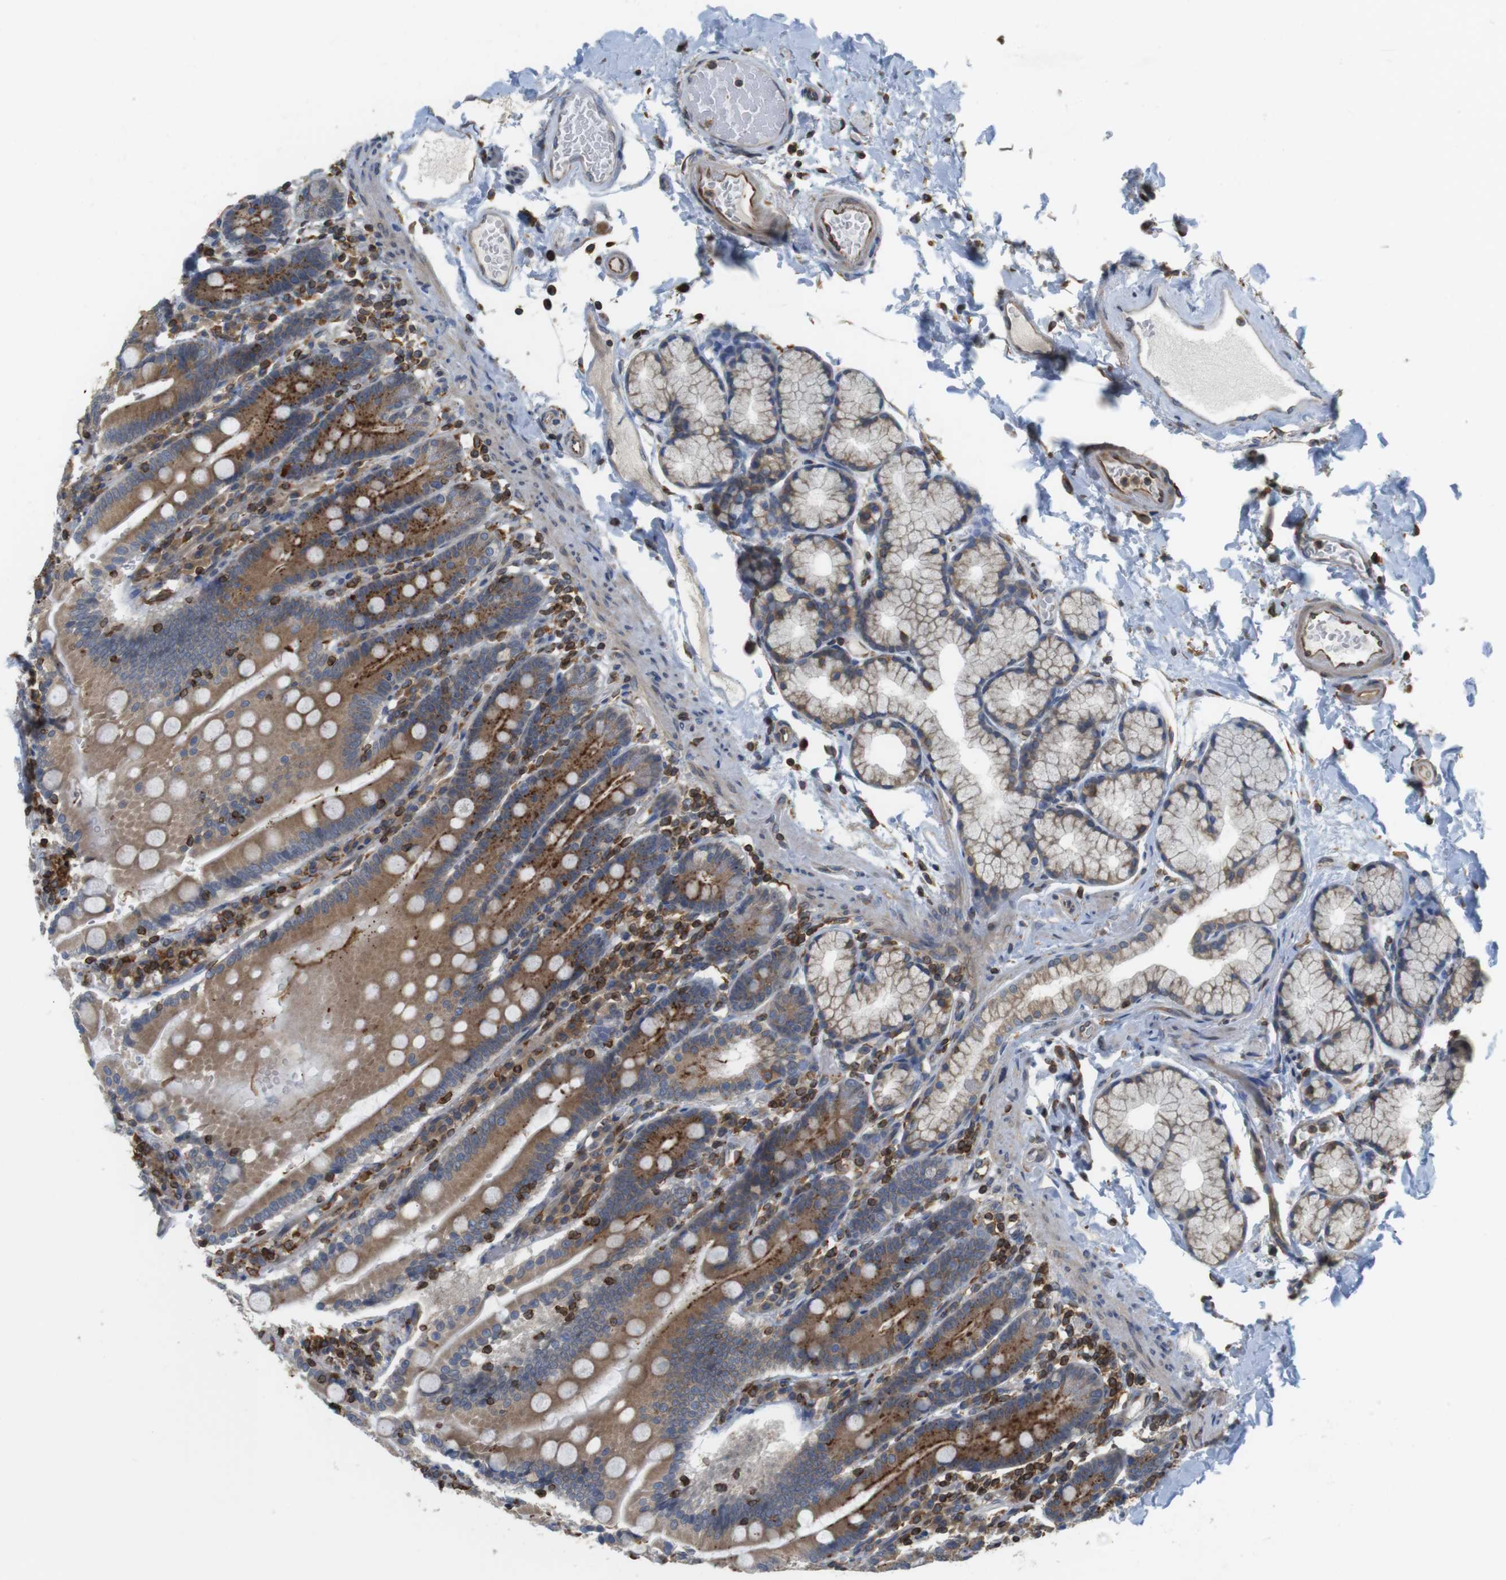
{"staining": {"intensity": "strong", "quantity": ">75%", "location": "cytoplasmic/membranous"}, "tissue": "duodenum", "cell_type": "Glandular cells", "image_type": "normal", "snomed": [{"axis": "morphology", "description": "Normal tissue, NOS"}, {"axis": "topography", "description": "Small intestine, NOS"}], "caption": "Immunohistochemistry (IHC) of benign human duodenum reveals high levels of strong cytoplasmic/membranous expression in about >75% of glandular cells. (Brightfield microscopy of DAB IHC at high magnification).", "gene": "ARL6IP5", "patient": {"sex": "female", "age": 71}}